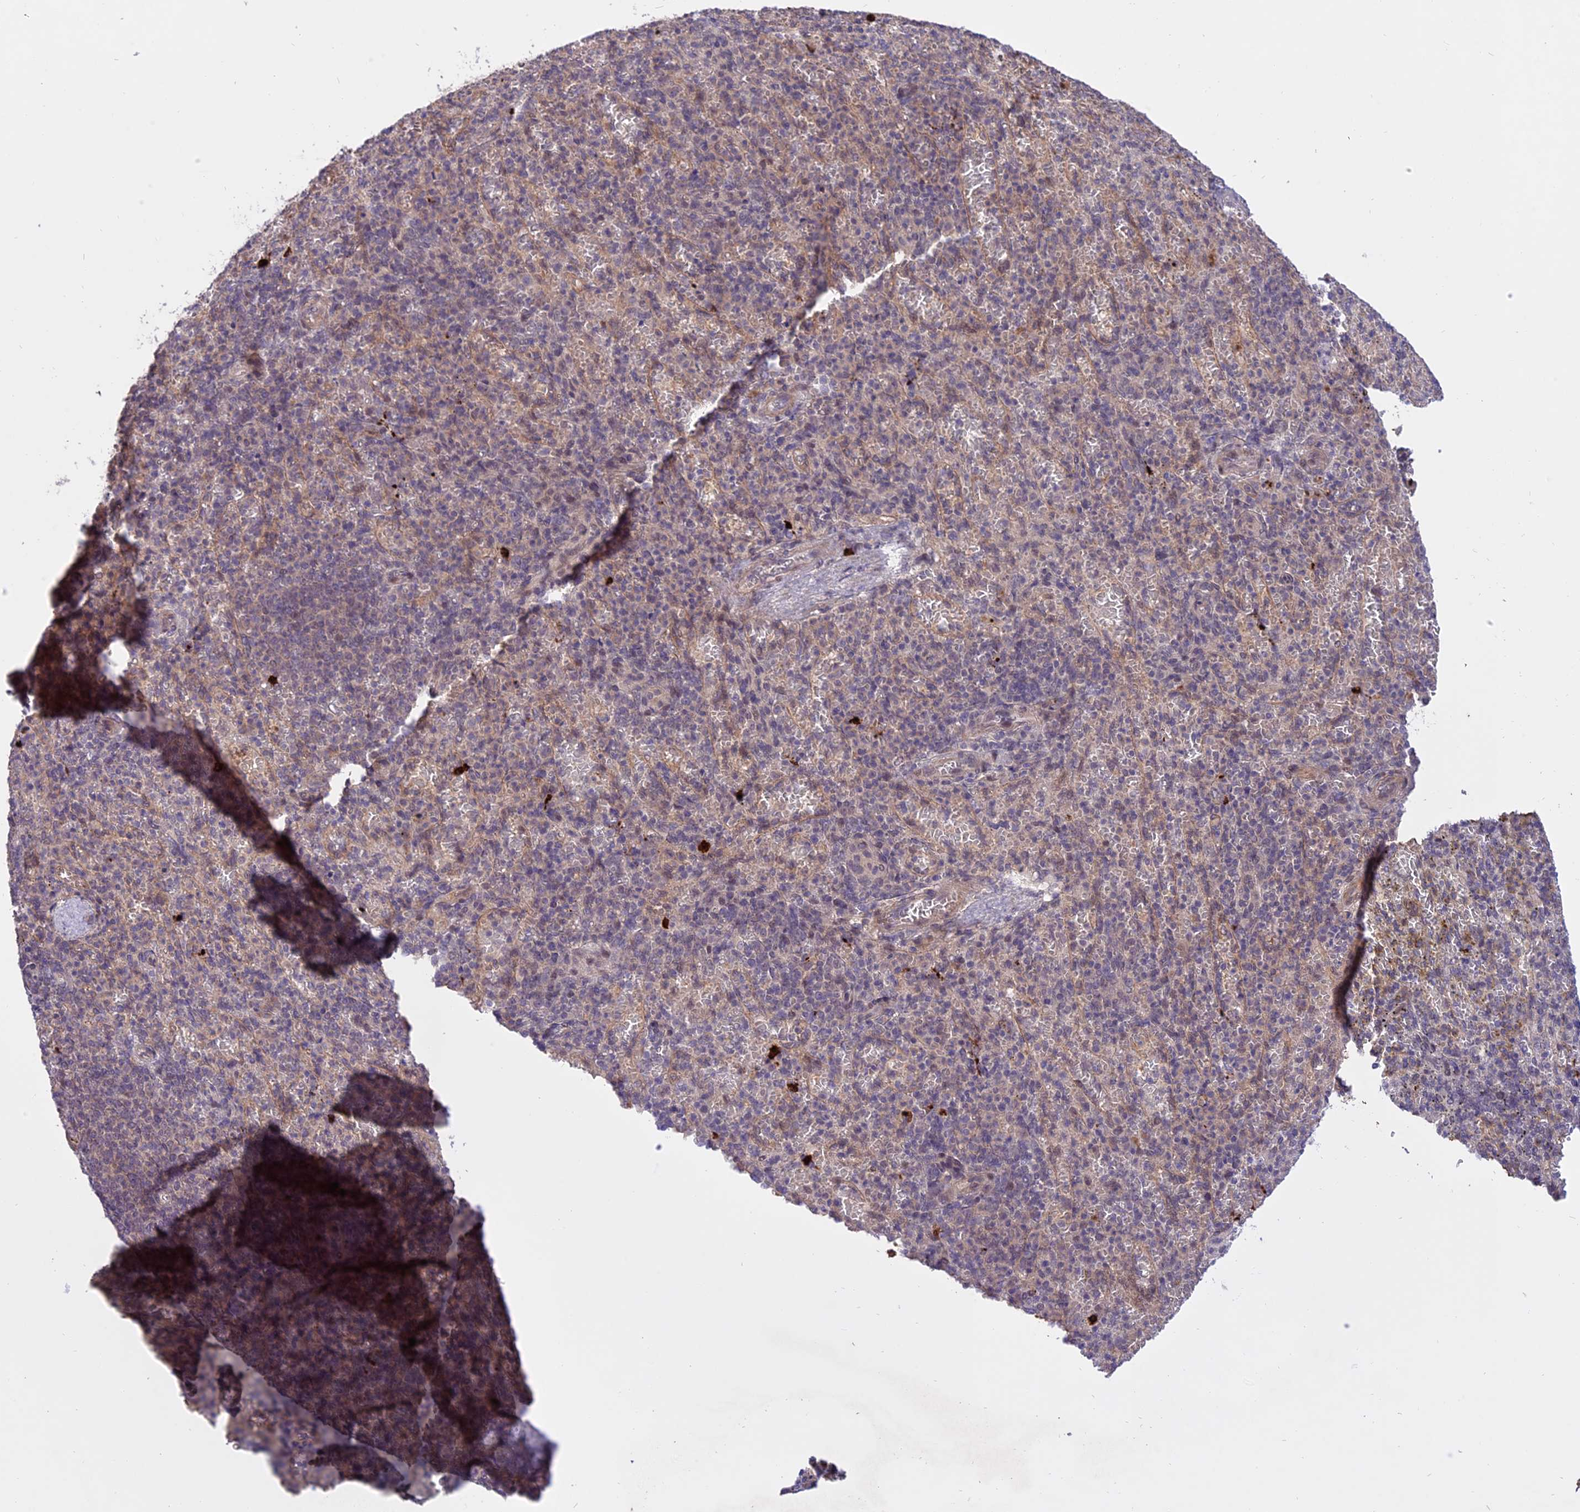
{"staining": {"intensity": "negative", "quantity": "none", "location": "none"}, "tissue": "spleen", "cell_type": "Cells in red pulp", "image_type": "normal", "snomed": [{"axis": "morphology", "description": "Normal tissue, NOS"}, {"axis": "topography", "description": "Spleen"}], "caption": "DAB (3,3'-diaminobenzidine) immunohistochemical staining of normal human spleen demonstrates no significant positivity in cells in red pulp. The staining is performed using DAB brown chromogen with nuclei counter-stained in using hematoxylin.", "gene": "SPRED1", "patient": {"sex": "female", "age": 74}}